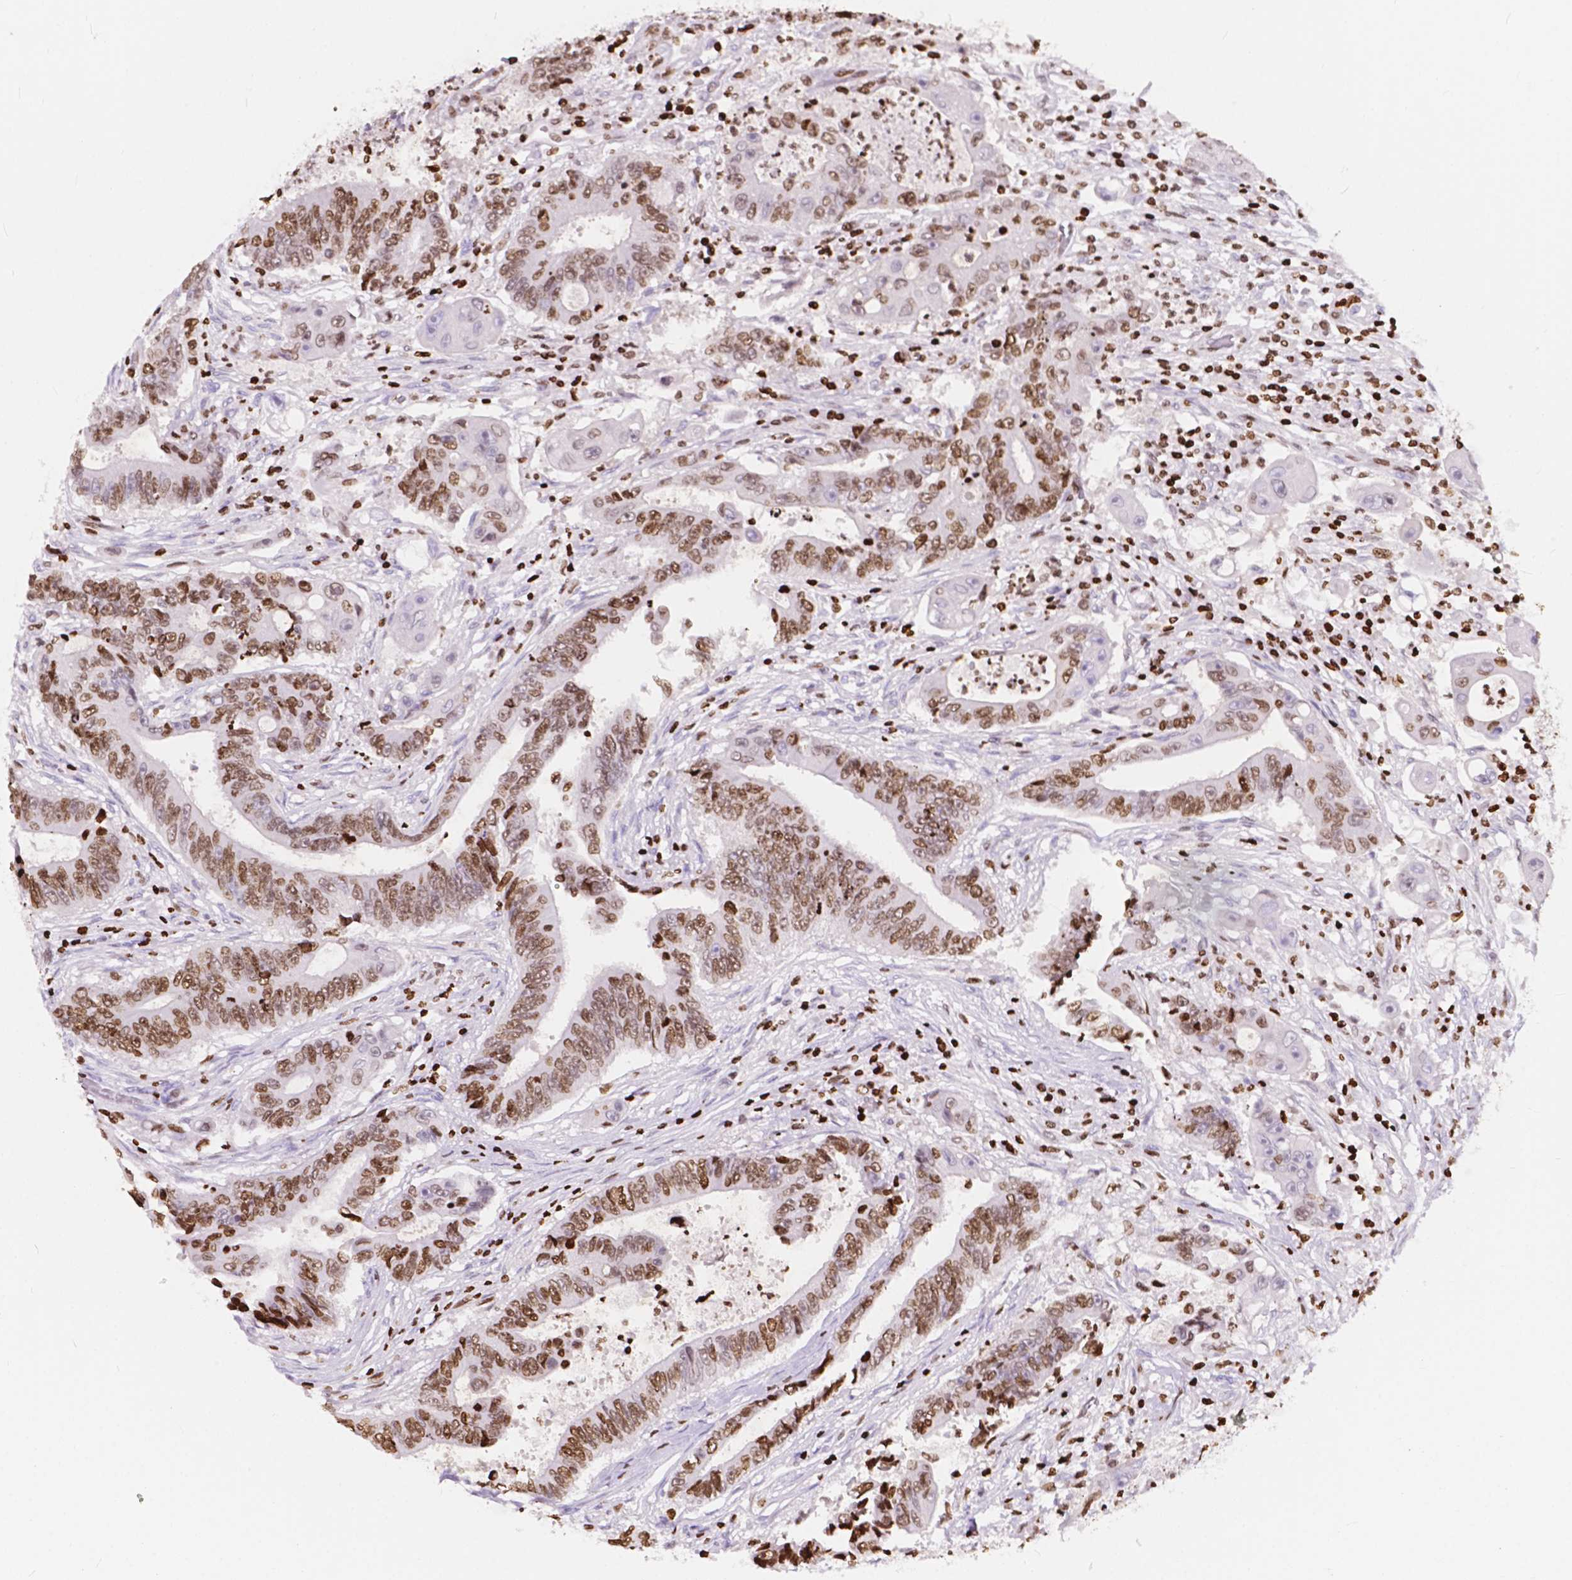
{"staining": {"intensity": "moderate", "quantity": ">75%", "location": "nuclear"}, "tissue": "colorectal cancer", "cell_type": "Tumor cells", "image_type": "cancer", "snomed": [{"axis": "morphology", "description": "Adenocarcinoma, NOS"}, {"axis": "topography", "description": "Rectum"}], "caption": "Protein staining reveals moderate nuclear expression in about >75% of tumor cells in colorectal cancer.", "gene": "CBY3", "patient": {"sex": "male", "age": 54}}